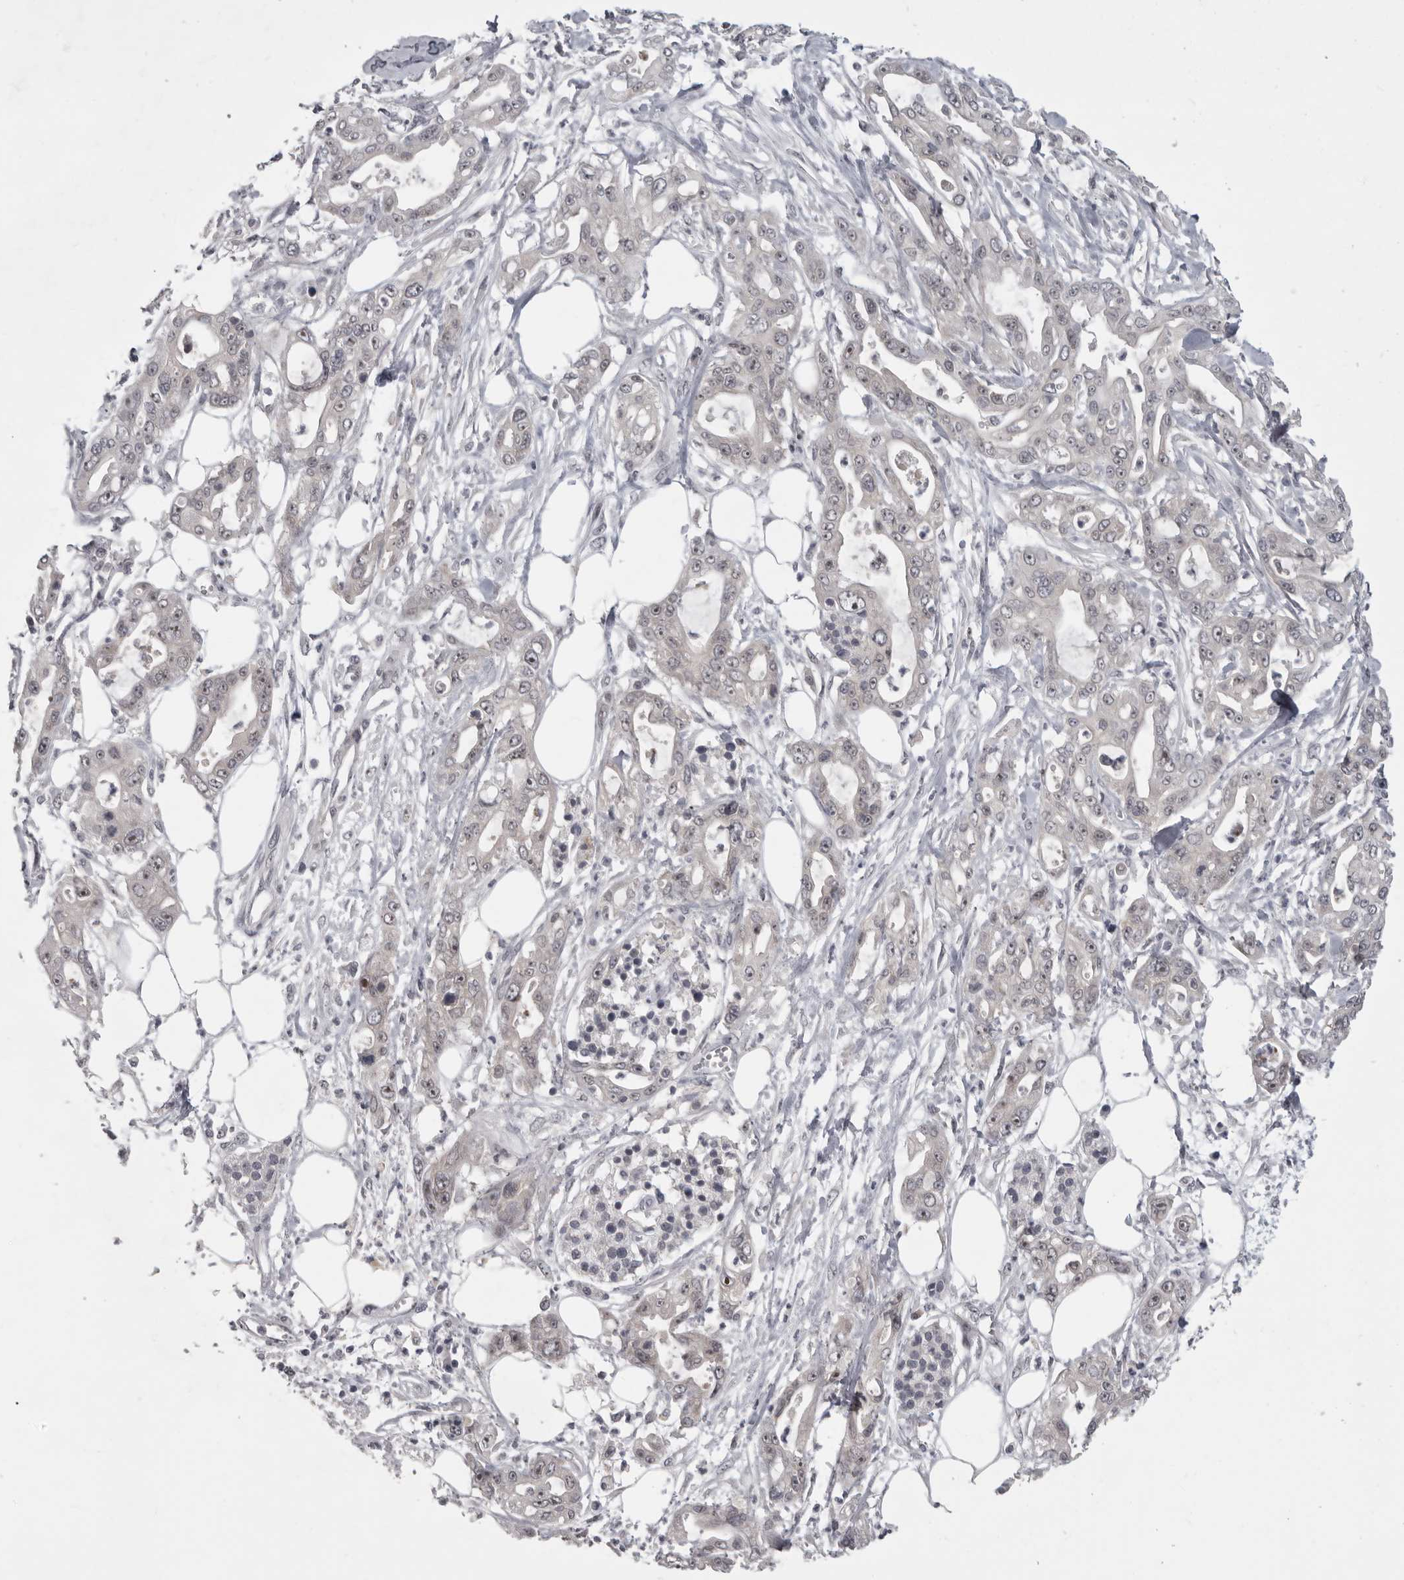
{"staining": {"intensity": "negative", "quantity": "none", "location": "none"}, "tissue": "pancreatic cancer", "cell_type": "Tumor cells", "image_type": "cancer", "snomed": [{"axis": "morphology", "description": "Adenocarcinoma, NOS"}, {"axis": "topography", "description": "Pancreas"}], "caption": "Image shows no significant protein expression in tumor cells of pancreatic adenocarcinoma.", "gene": "MRTO4", "patient": {"sex": "male", "age": 68}}